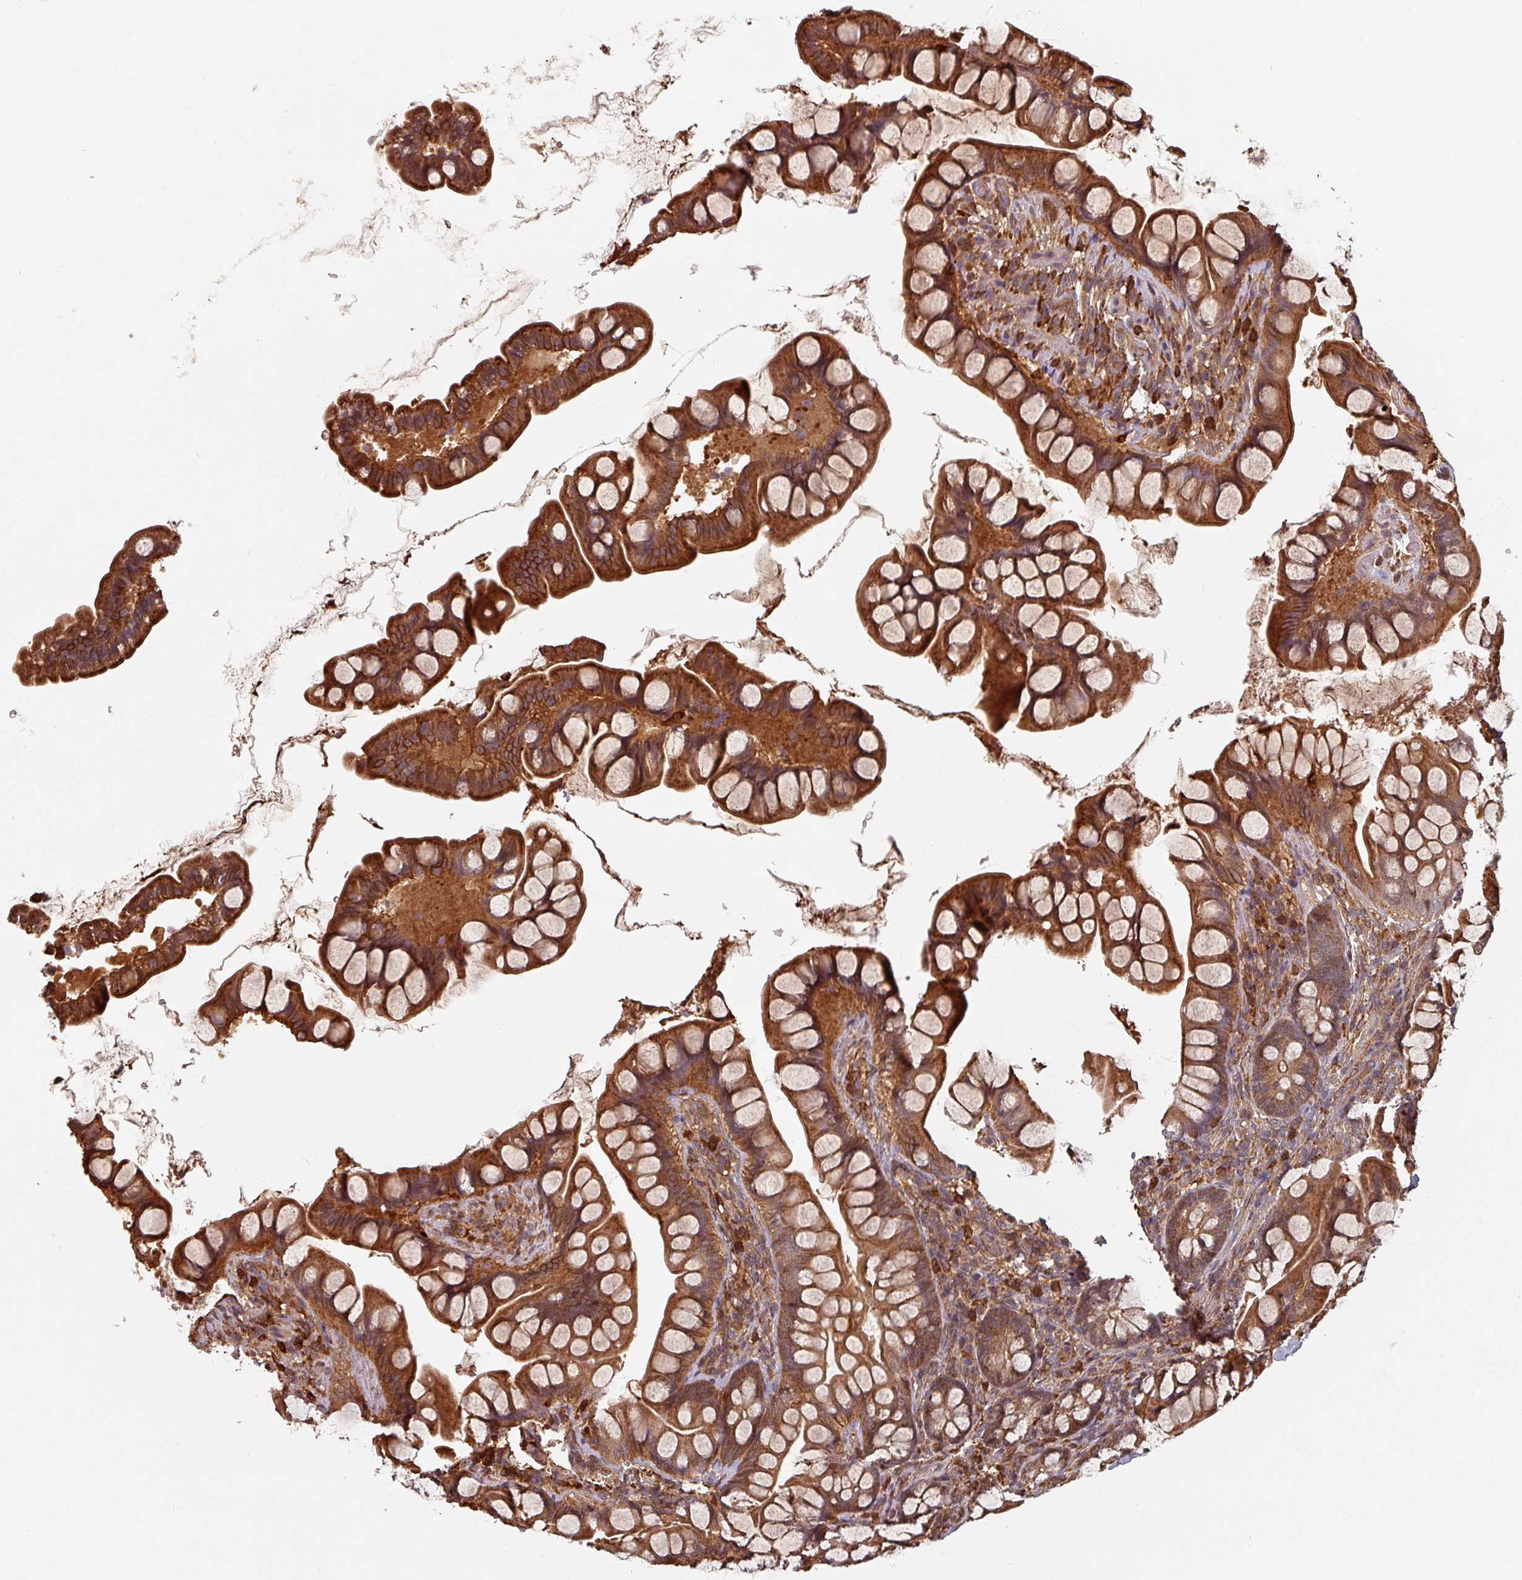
{"staining": {"intensity": "strong", "quantity": ">75%", "location": "cytoplasmic/membranous,nuclear"}, "tissue": "small intestine", "cell_type": "Glandular cells", "image_type": "normal", "snomed": [{"axis": "morphology", "description": "Normal tissue, NOS"}, {"axis": "topography", "description": "Small intestine"}], "caption": "The photomicrograph reveals staining of unremarkable small intestine, revealing strong cytoplasmic/membranous,nuclear protein expression (brown color) within glandular cells. The protein of interest is stained brown, and the nuclei are stained in blue (DAB IHC with brightfield microscopy, high magnification).", "gene": "EID1", "patient": {"sex": "male", "age": 70}}